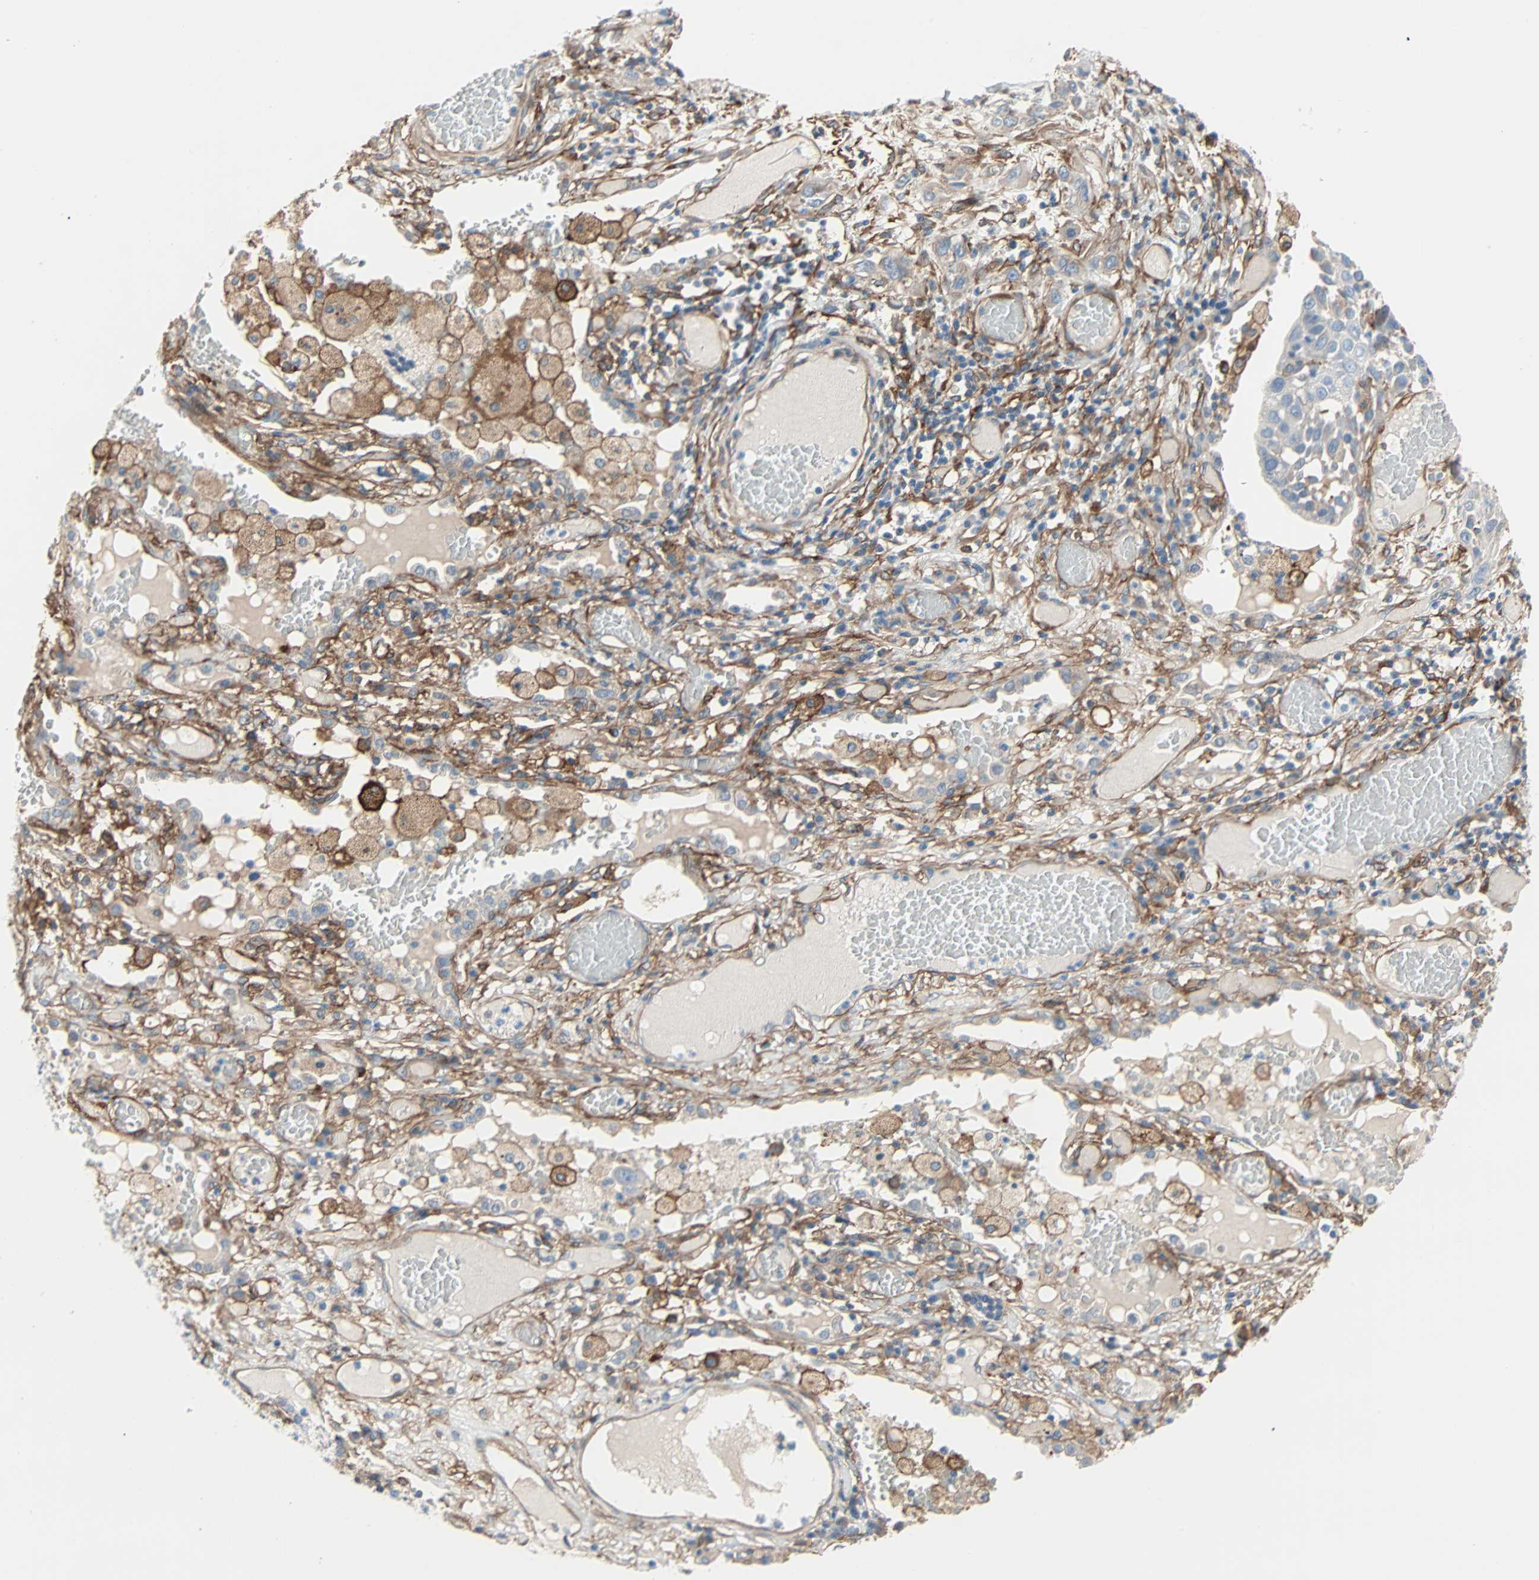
{"staining": {"intensity": "weak", "quantity": "<25%", "location": "cytoplasmic/membranous"}, "tissue": "lung cancer", "cell_type": "Tumor cells", "image_type": "cancer", "snomed": [{"axis": "morphology", "description": "Squamous cell carcinoma, NOS"}, {"axis": "topography", "description": "Lung"}], "caption": "Immunohistochemistry (IHC) image of human squamous cell carcinoma (lung) stained for a protein (brown), which displays no expression in tumor cells.", "gene": "EPB41L2", "patient": {"sex": "male", "age": 71}}